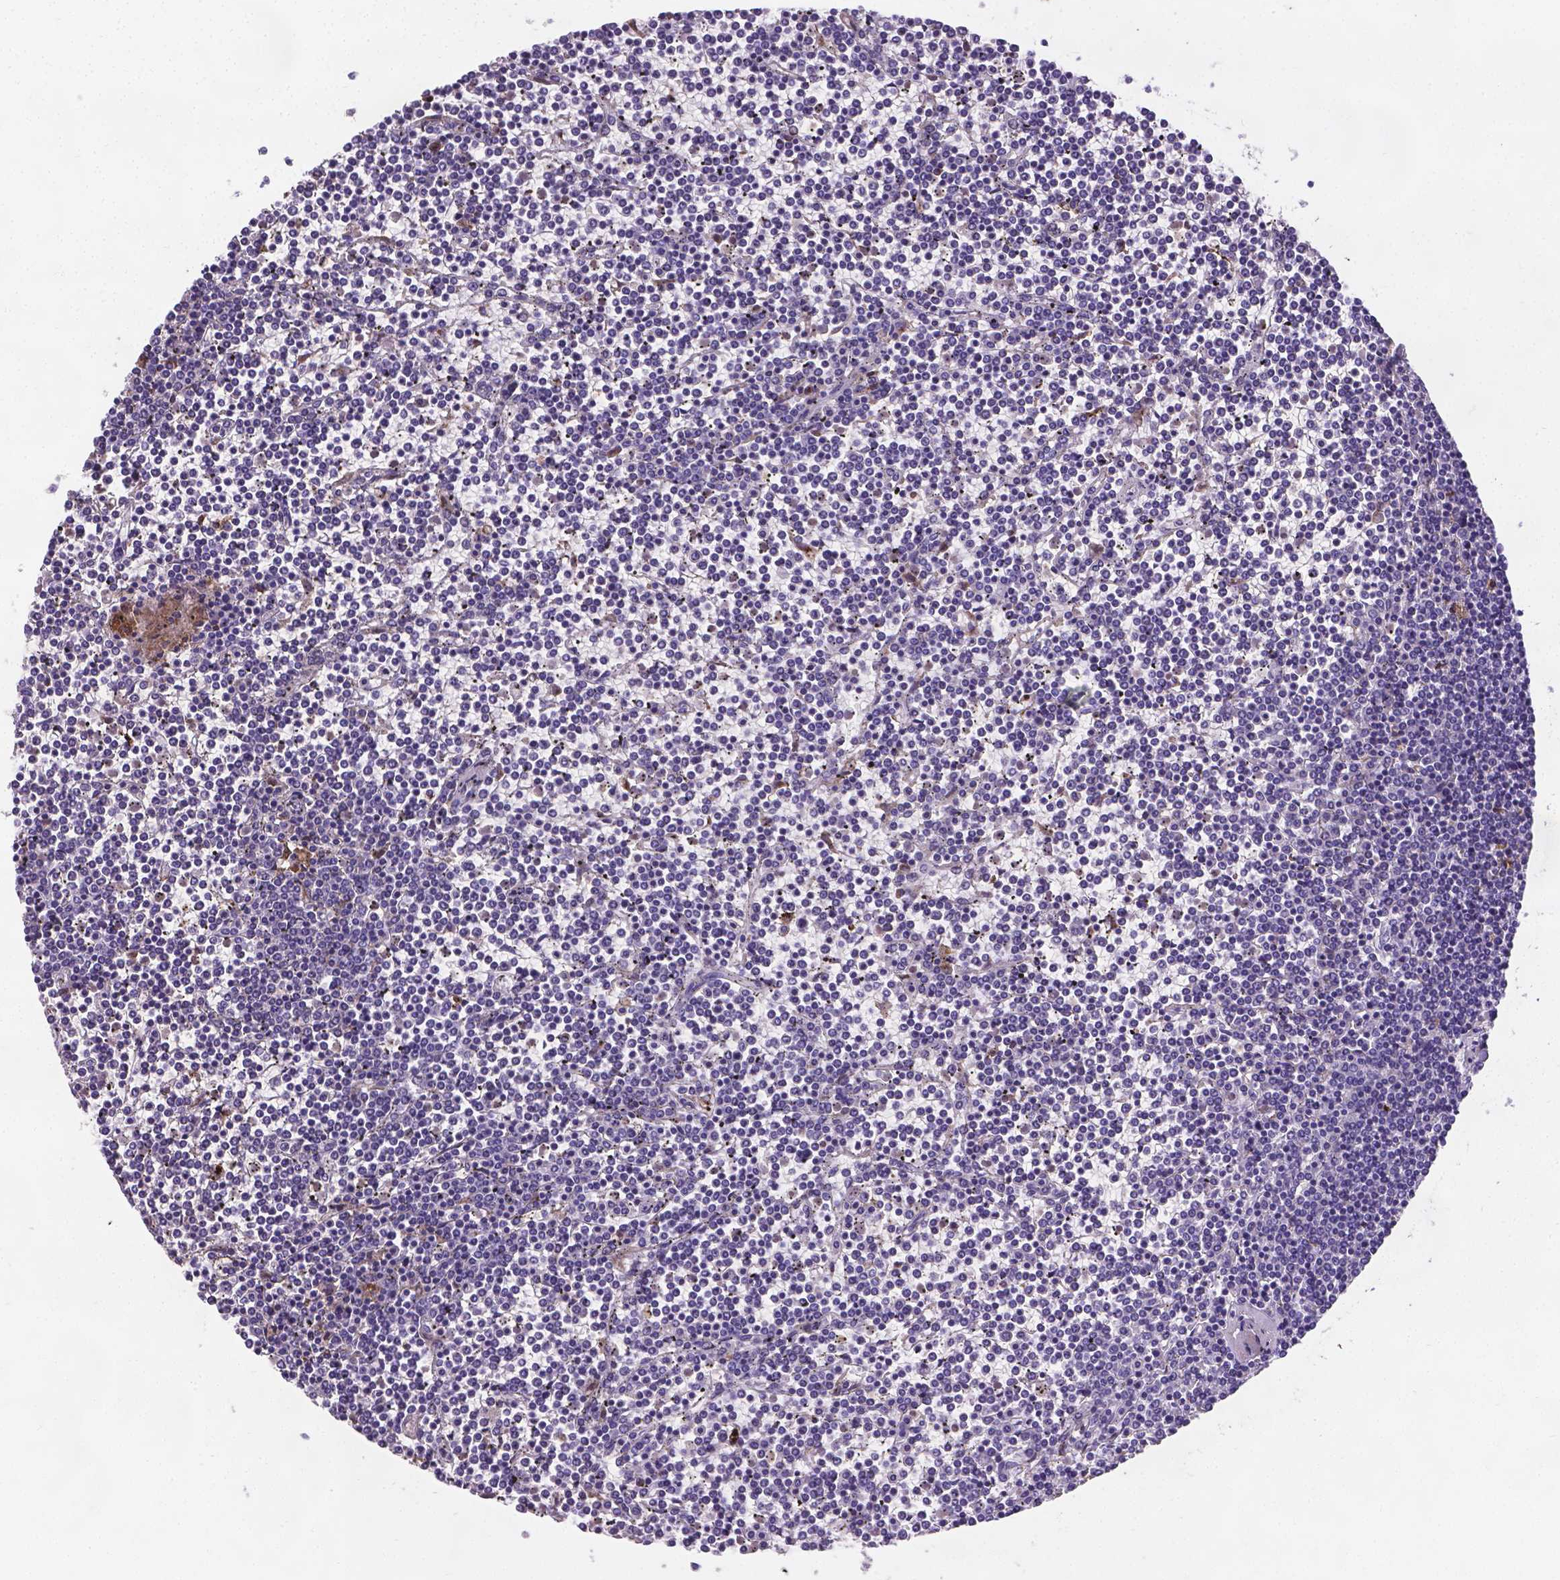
{"staining": {"intensity": "negative", "quantity": "none", "location": "none"}, "tissue": "lymphoma", "cell_type": "Tumor cells", "image_type": "cancer", "snomed": [{"axis": "morphology", "description": "Malignant lymphoma, non-Hodgkin's type, Low grade"}, {"axis": "topography", "description": "Spleen"}], "caption": "The IHC micrograph has no significant positivity in tumor cells of lymphoma tissue.", "gene": "APOE", "patient": {"sex": "female", "age": 19}}